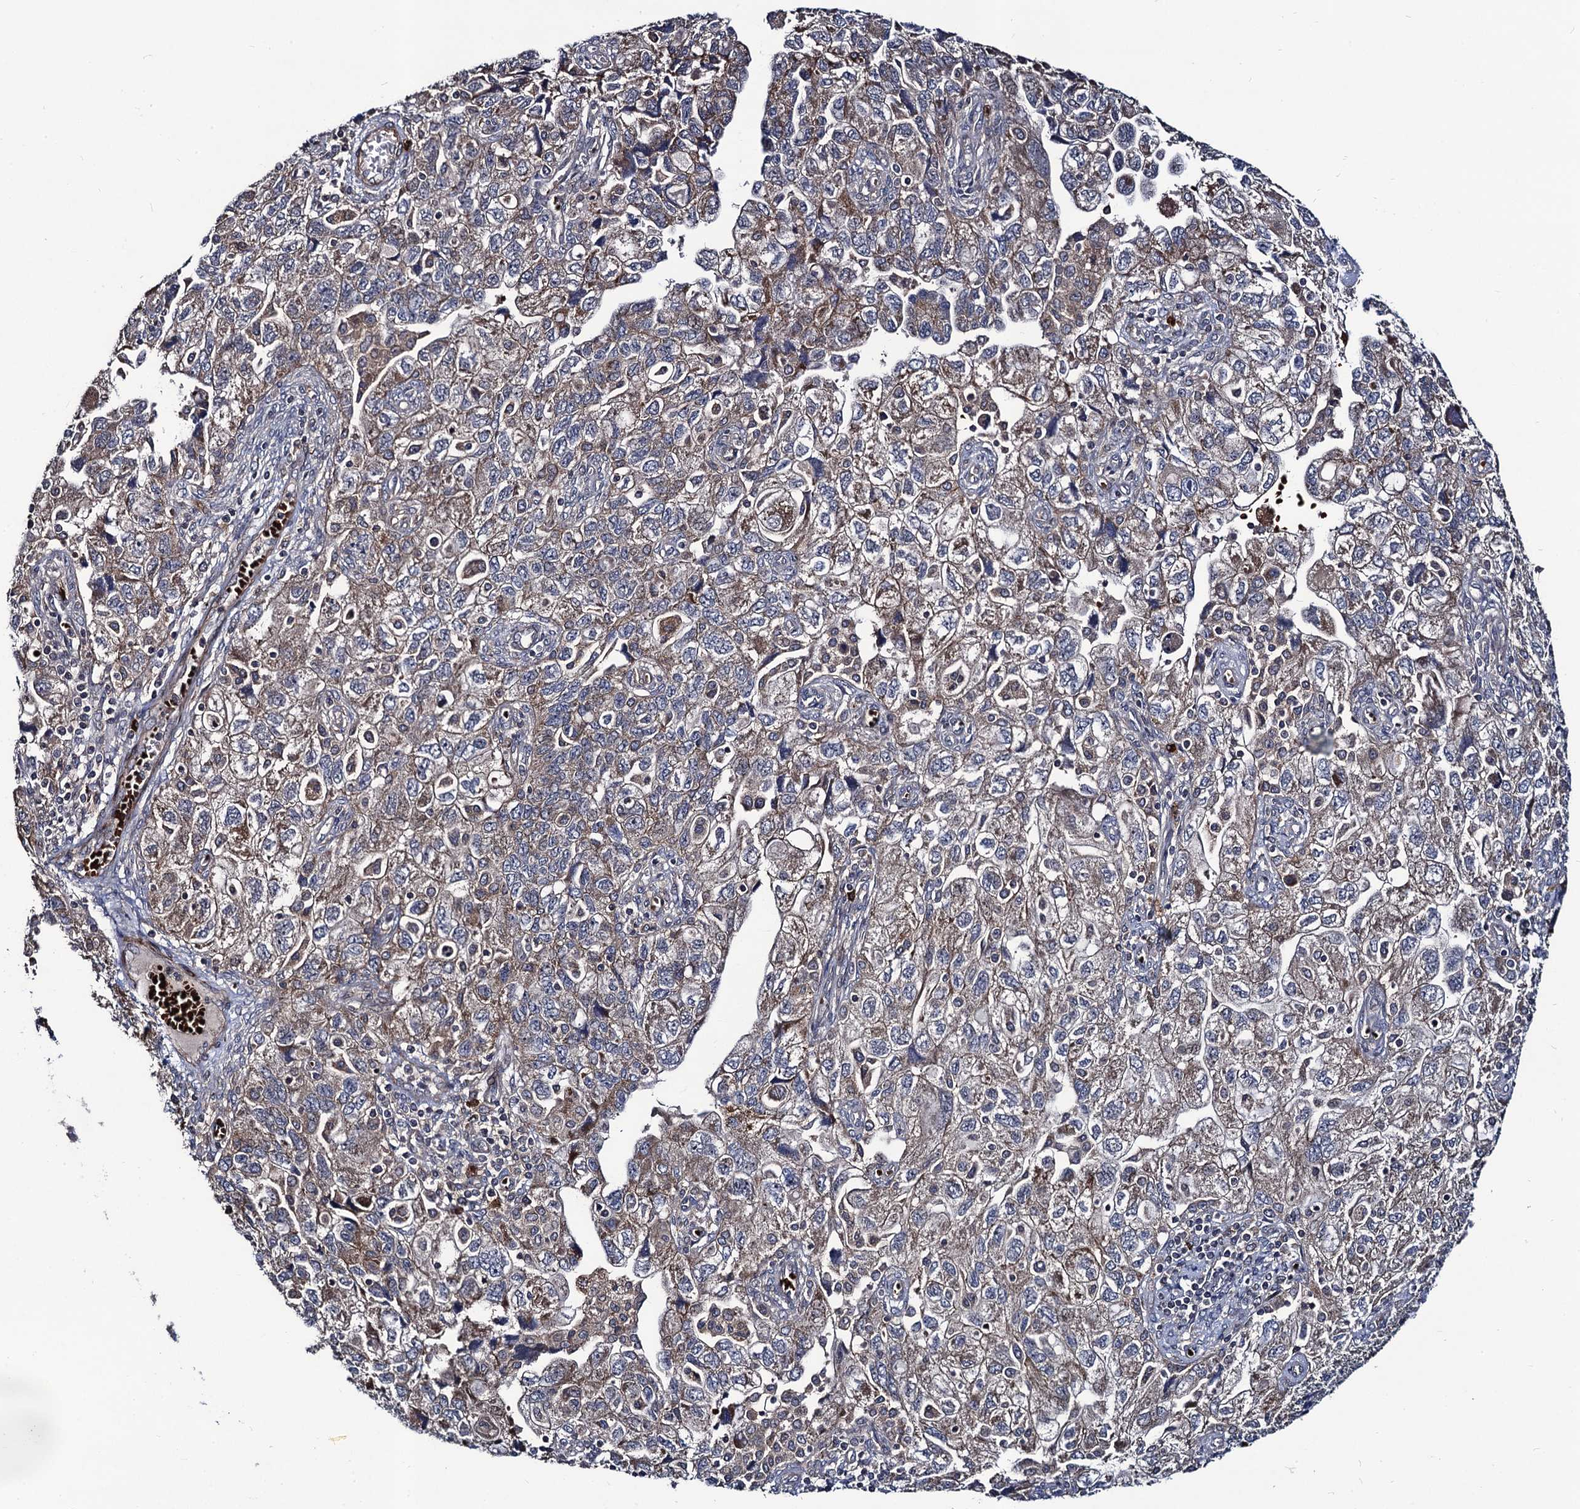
{"staining": {"intensity": "weak", "quantity": "25%-75%", "location": "cytoplasmic/membranous"}, "tissue": "ovarian cancer", "cell_type": "Tumor cells", "image_type": "cancer", "snomed": [{"axis": "morphology", "description": "Carcinoma, NOS"}, {"axis": "morphology", "description": "Cystadenocarcinoma, serous, NOS"}, {"axis": "topography", "description": "Ovary"}], "caption": "Carcinoma (ovarian) was stained to show a protein in brown. There is low levels of weak cytoplasmic/membranous staining in about 25%-75% of tumor cells.", "gene": "KXD1", "patient": {"sex": "female", "age": 69}}